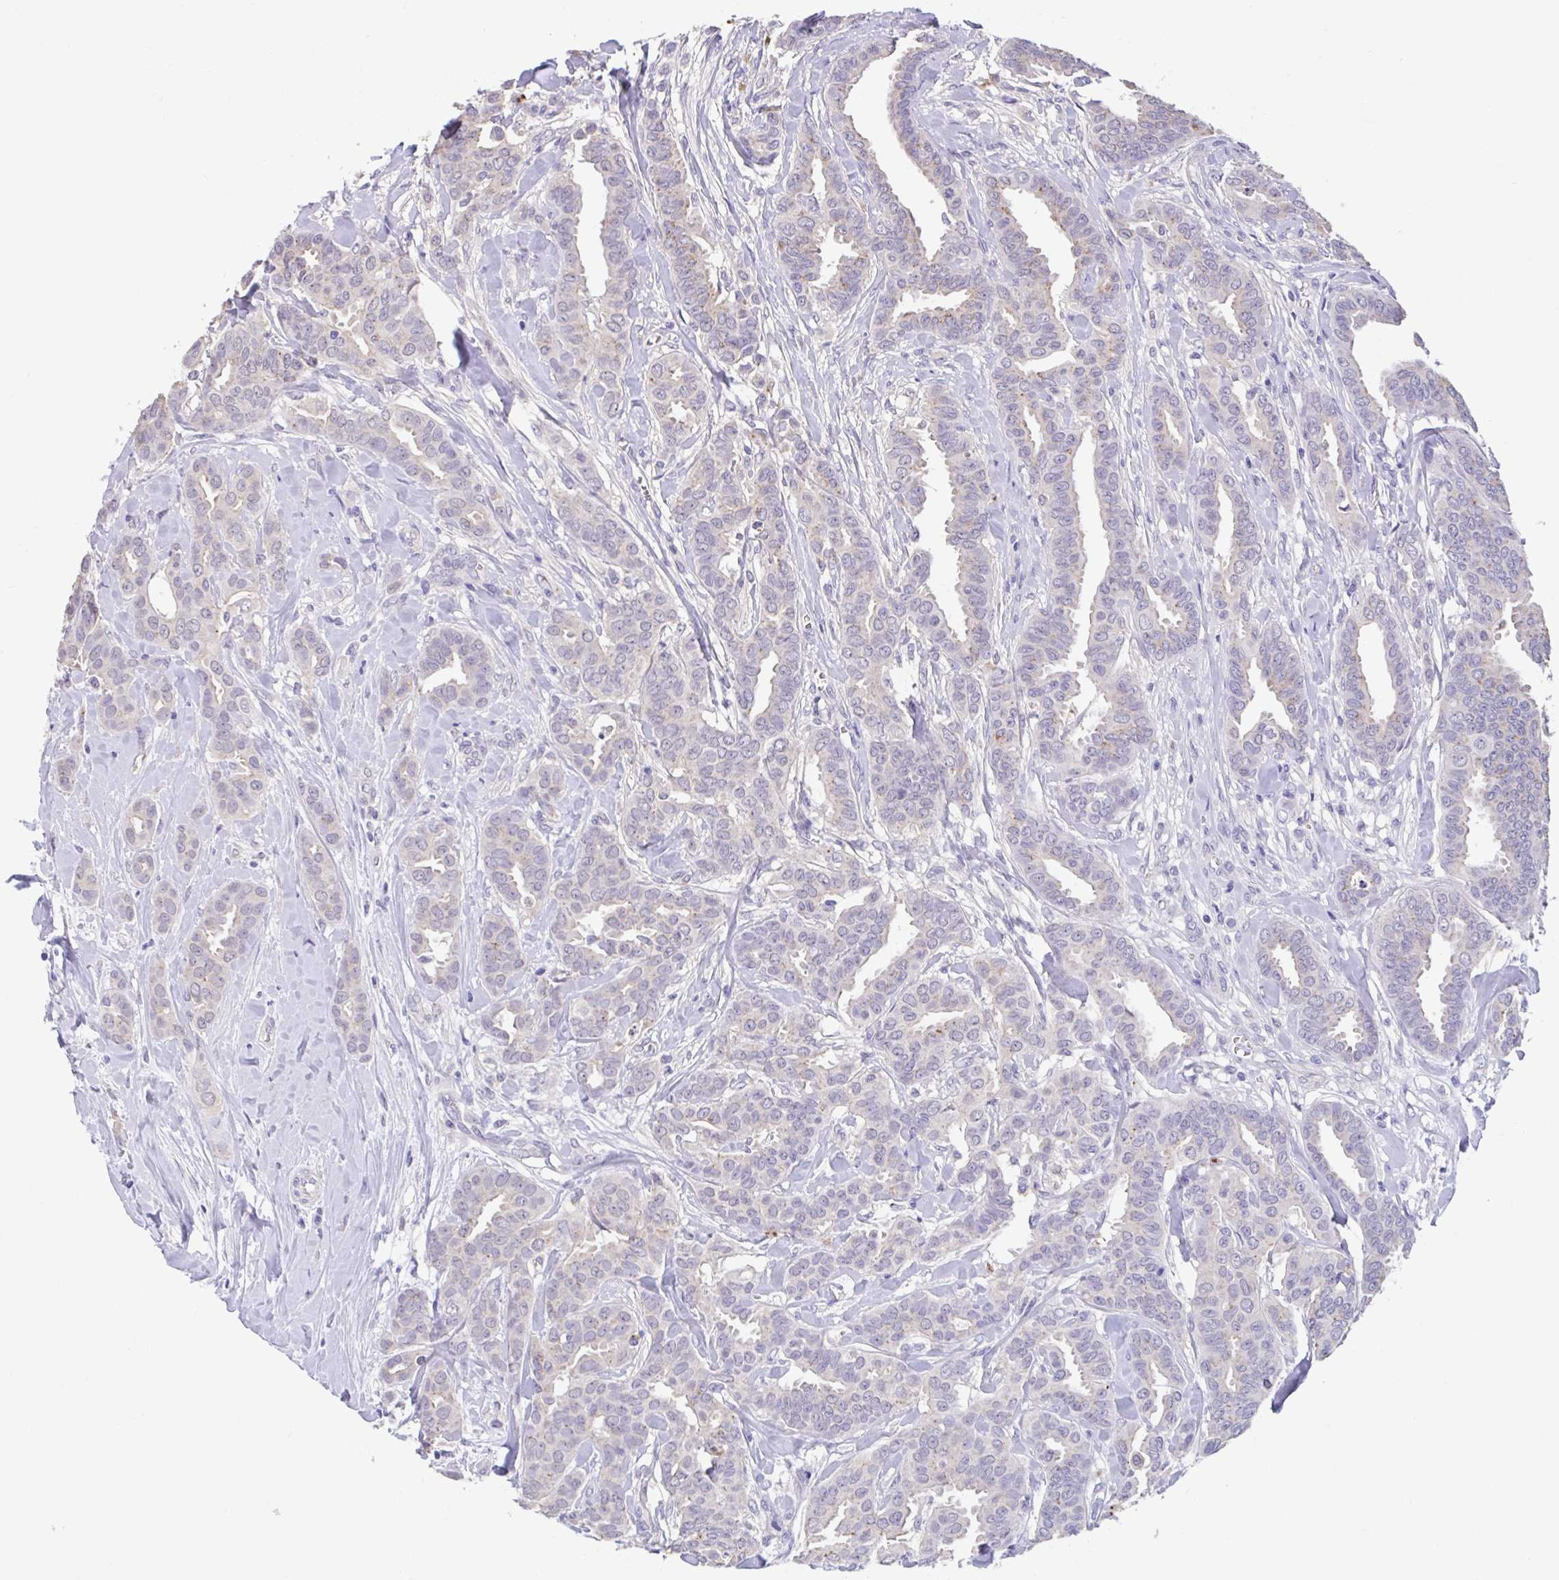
{"staining": {"intensity": "negative", "quantity": "none", "location": "none"}, "tissue": "breast cancer", "cell_type": "Tumor cells", "image_type": "cancer", "snomed": [{"axis": "morphology", "description": "Duct carcinoma"}, {"axis": "topography", "description": "Breast"}], "caption": "A high-resolution photomicrograph shows immunohistochemistry staining of breast intraductal carcinoma, which demonstrates no significant expression in tumor cells.", "gene": "GPR162", "patient": {"sex": "female", "age": 45}}